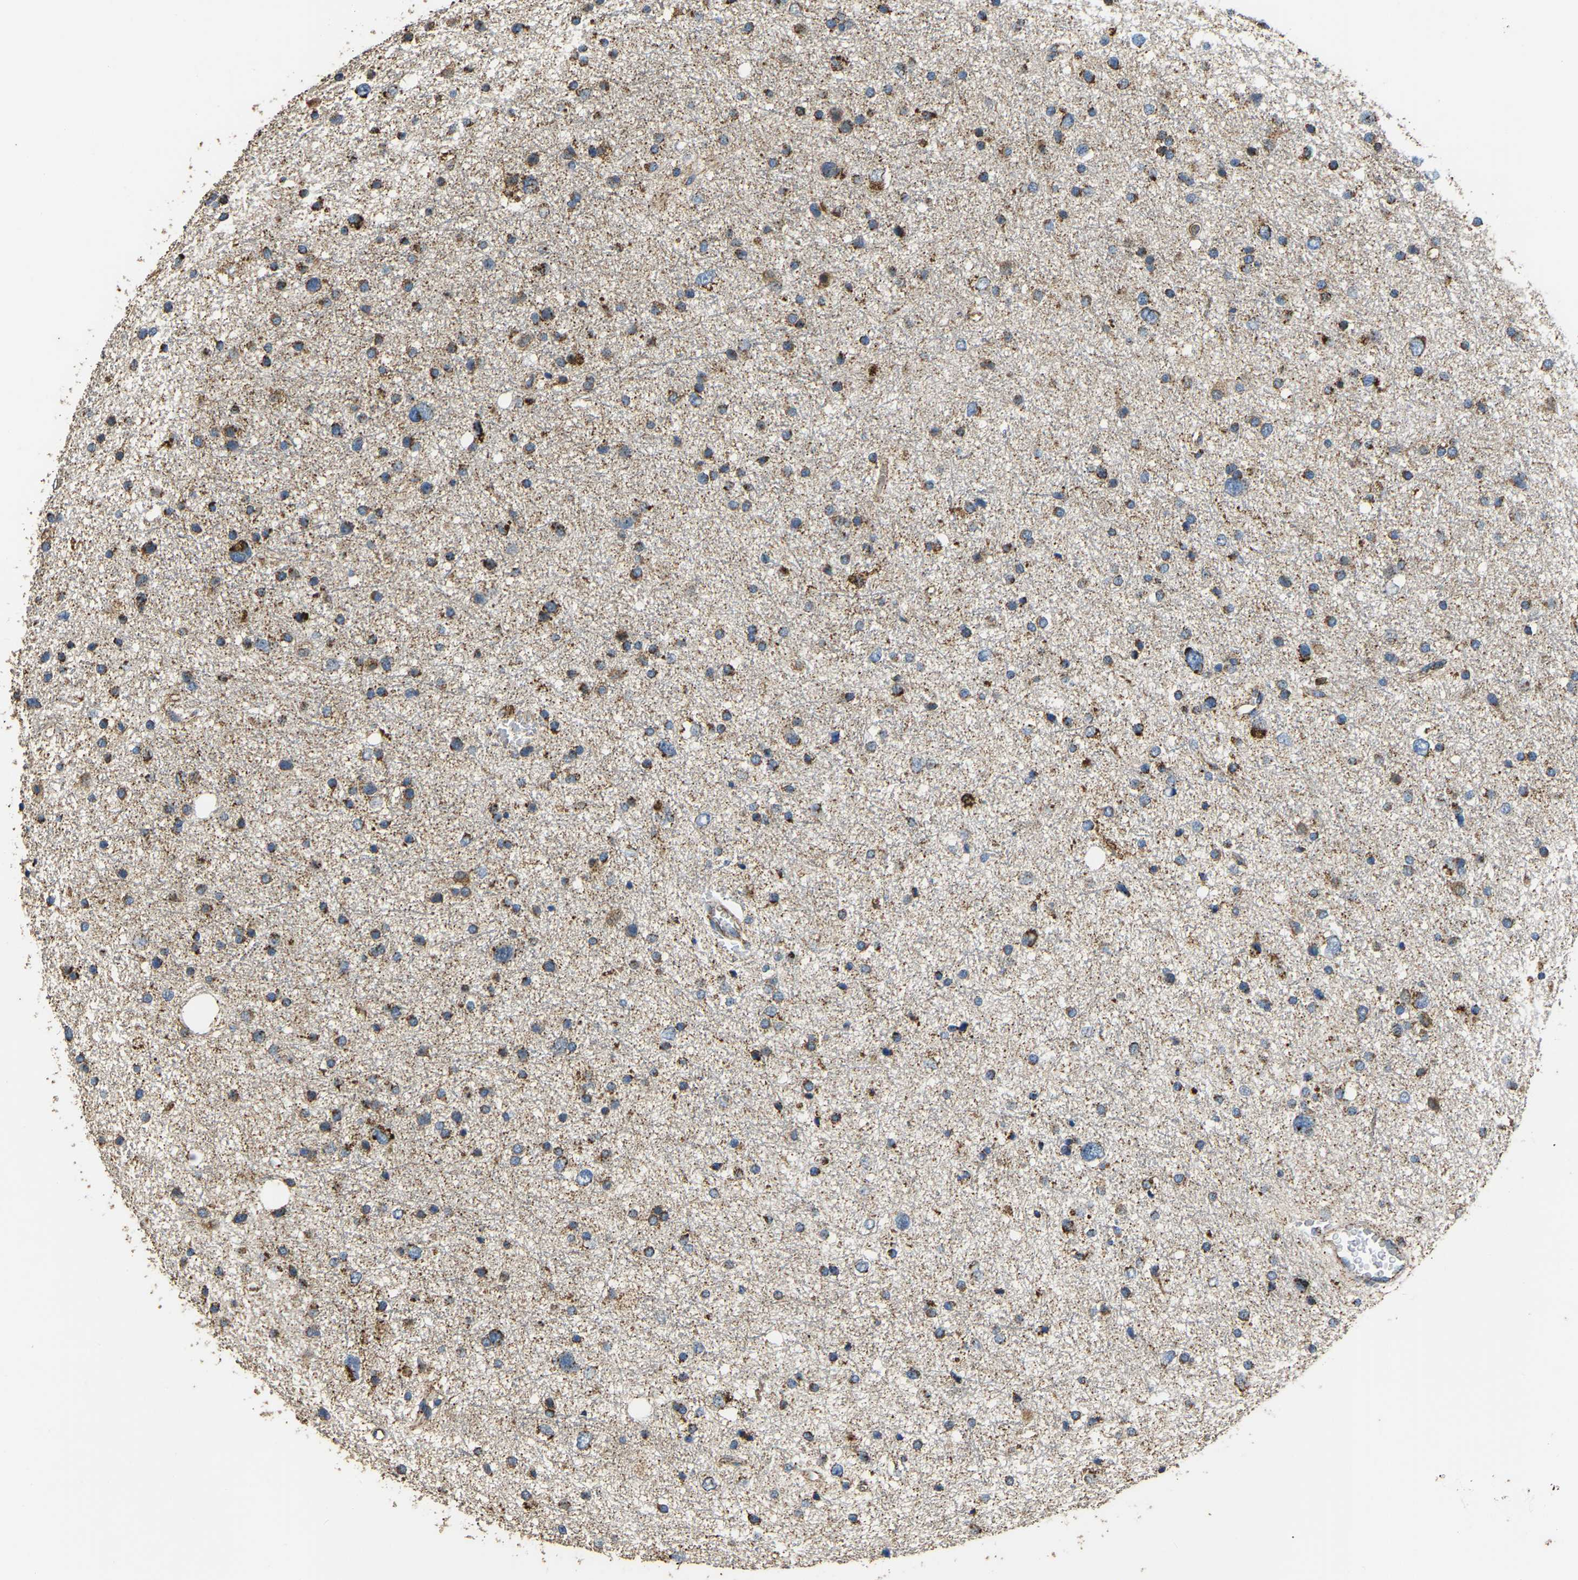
{"staining": {"intensity": "strong", "quantity": ">75%", "location": "cytoplasmic/membranous"}, "tissue": "glioma", "cell_type": "Tumor cells", "image_type": "cancer", "snomed": [{"axis": "morphology", "description": "Glioma, malignant, Low grade"}, {"axis": "topography", "description": "Brain"}], "caption": "There is high levels of strong cytoplasmic/membranous expression in tumor cells of glioma, as demonstrated by immunohistochemical staining (brown color).", "gene": "TUFM", "patient": {"sex": "female", "age": 37}}